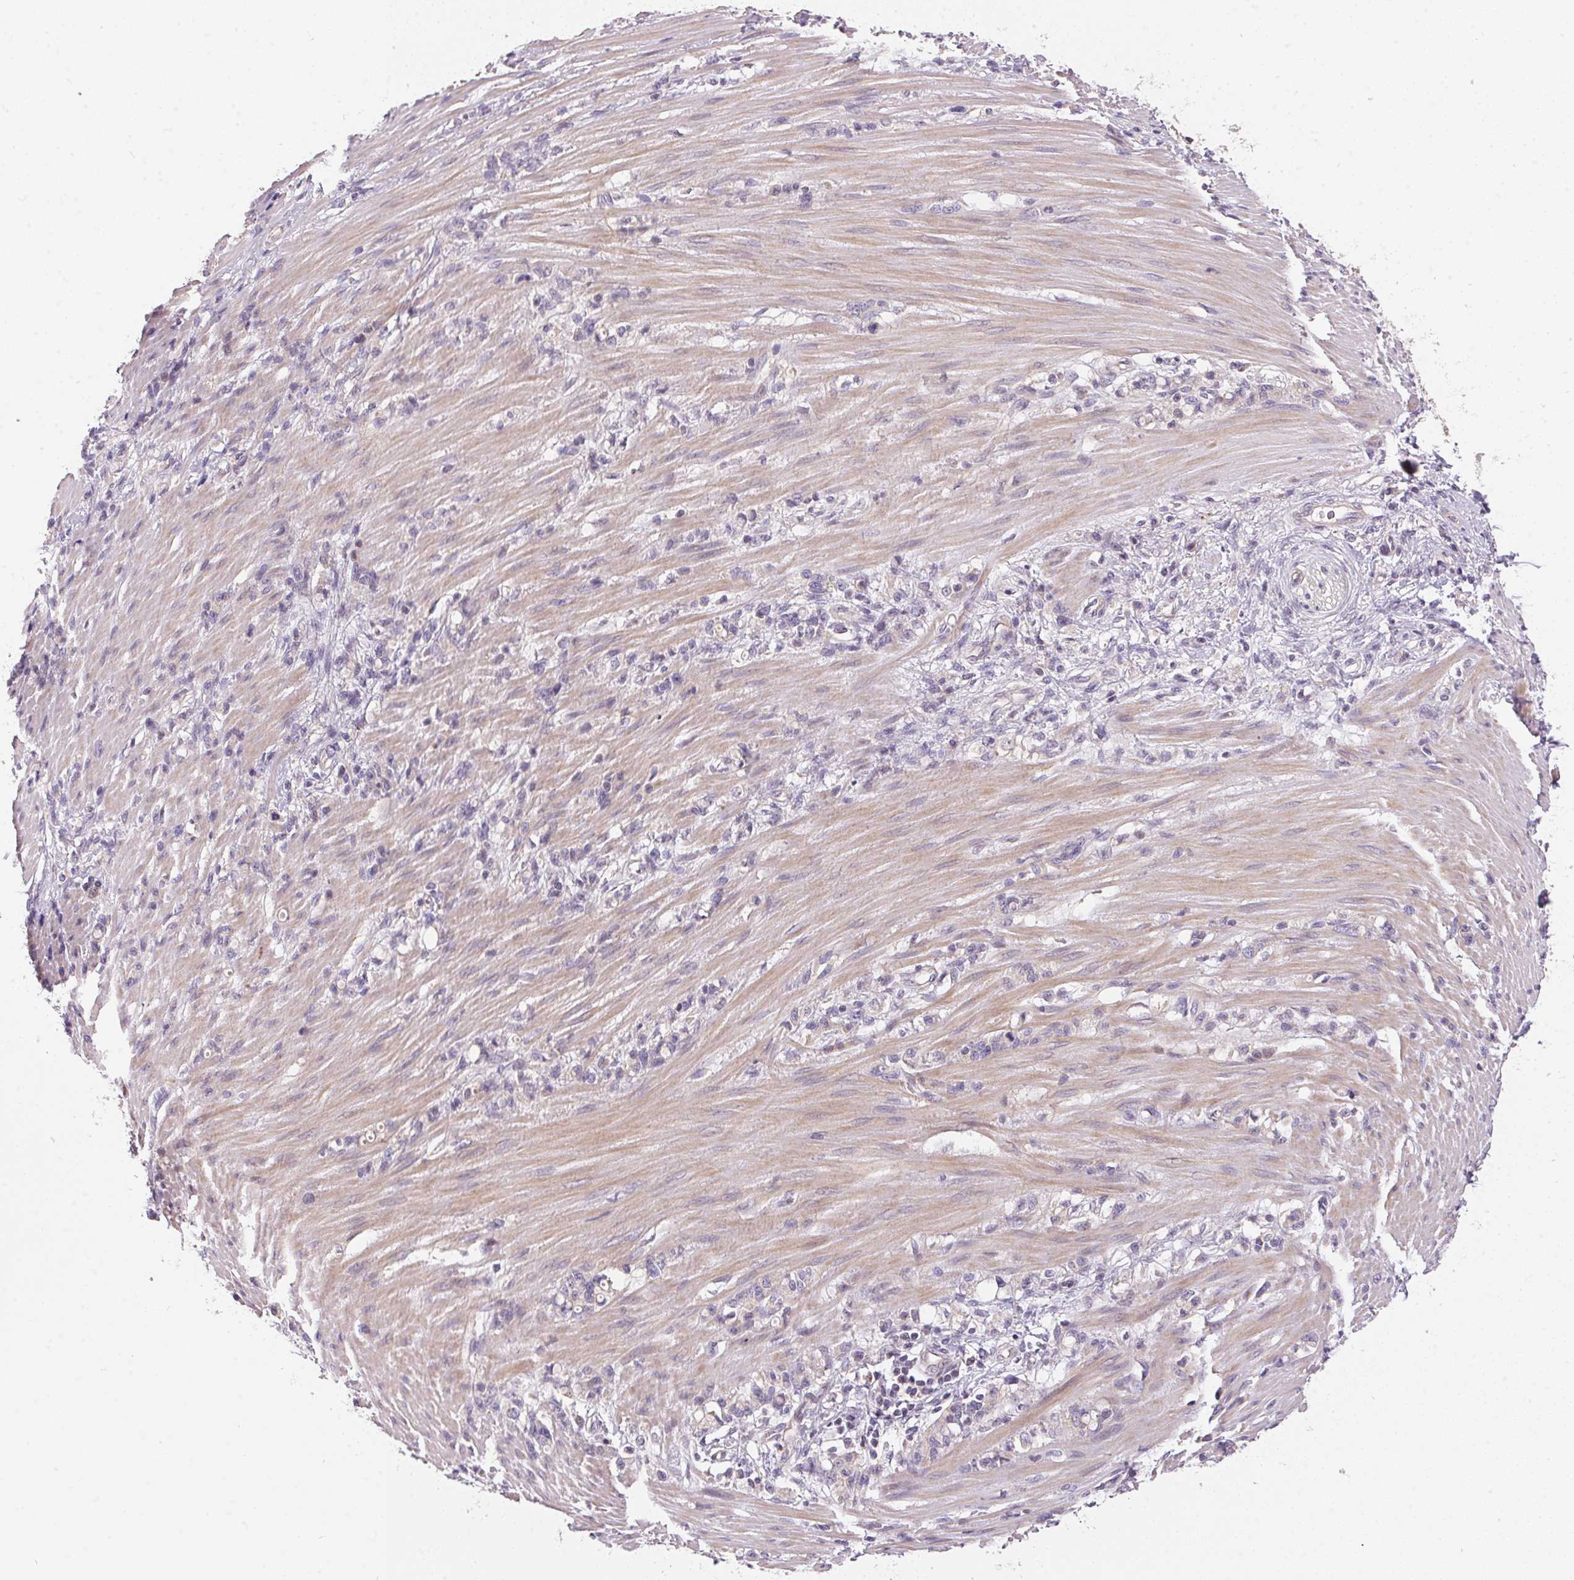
{"staining": {"intensity": "negative", "quantity": "none", "location": "none"}, "tissue": "stomach cancer", "cell_type": "Tumor cells", "image_type": "cancer", "snomed": [{"axis": "morphology", "description": "Adenocarcinoma, NOS"}, {"axis": "topography", "description": "Stomach"}], "caption": "Stomach adenocarcinoma was stained to show a protein in brown. There is no significant expression in tumor cells.", "gene": "UNC13B", "patient": {"sex": "female", "age": 84}}